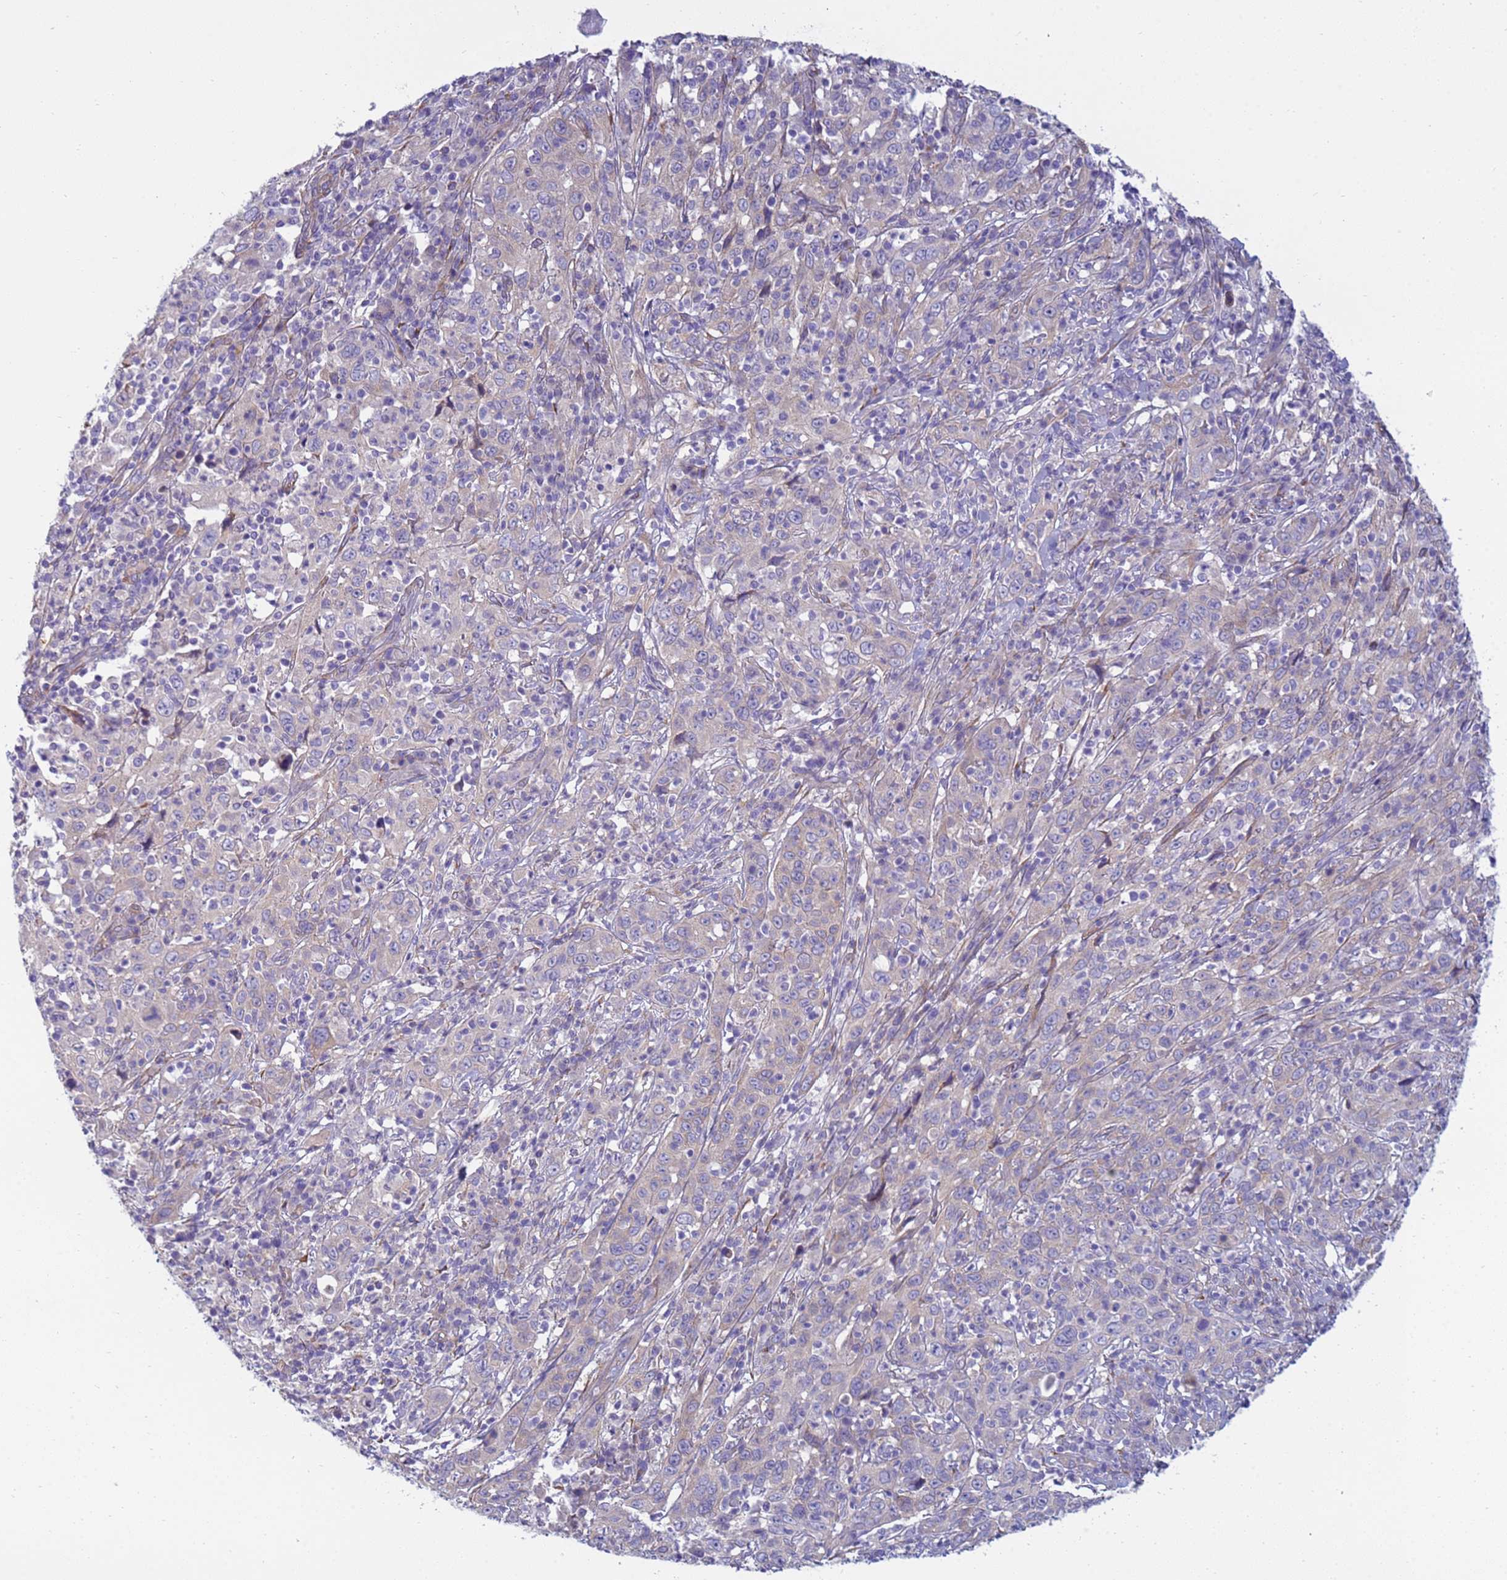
{"staining": {"intensity": "negative", "quantity": "none", "location": "none"}, "tissue": "cervical cancer", "cell_type": "Tumor cells", "image_type": "cancer", "snomed": [{"axis": "morphology", "description": "Squamous cell carcinoma, NOS"}, {"axis": "topography", "description": "Cervix"}], "caption": "DAB immunohistochemical staining of cervical cancer displays no significant positivity in tumor cells. (DAB IHC with hematoxylin counter stain).", "gene": "TRPC6", "patient": {"sex": "female", "age": 46}}